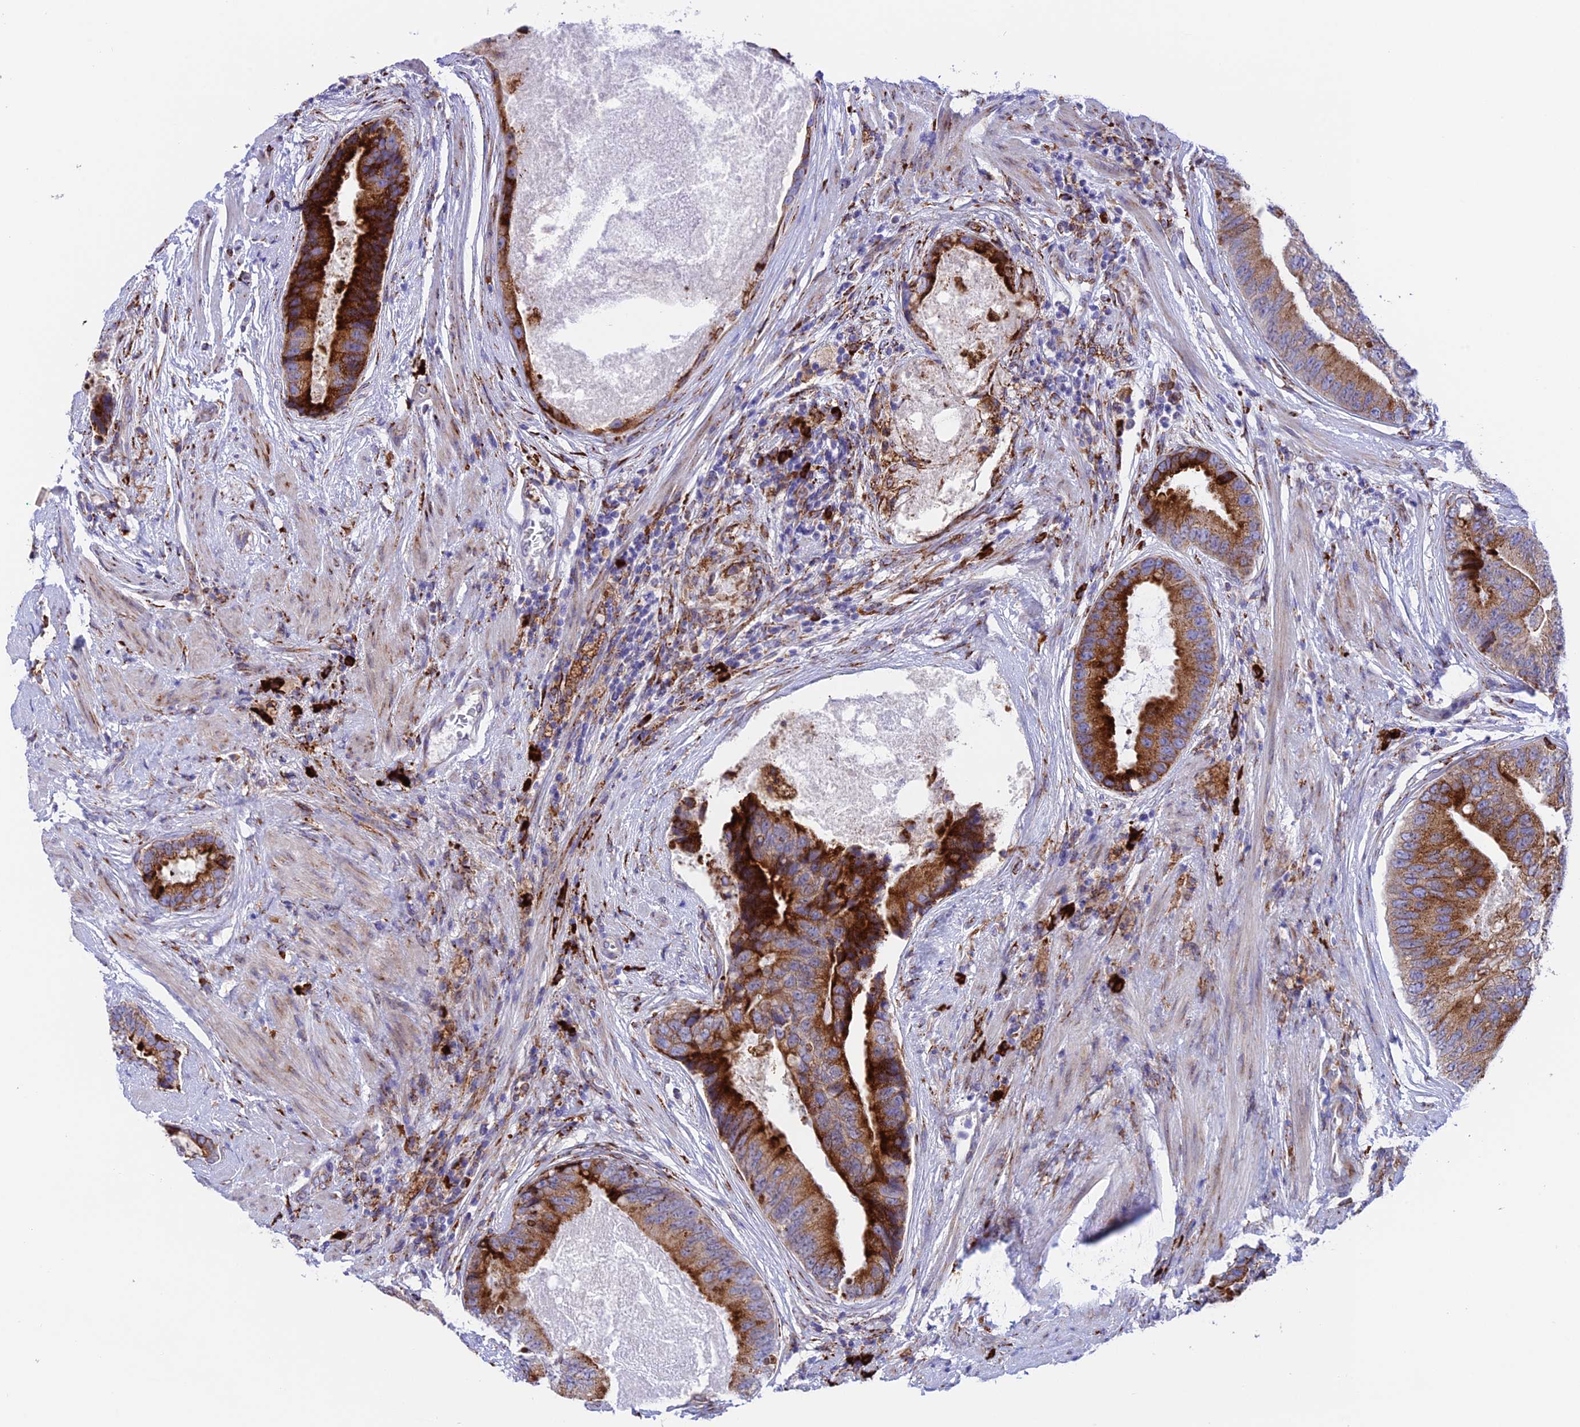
{"staining": {"intensity": "strong", "quantity": "25%-75%", "location": "cytoplasmic/membranous"}, "tissue": "prostate cancer", "cell_type": "Tumor cells", "image_type": "cancer", "snomed": [{"axis": "morphology", "description": "Adenocarcinoma, High grade"}, {"axis": "topography", "description": "Prostate"}], "caption": "High-power microscopy captured an immunohistochemistry histopathology image of prostate cancer, revealing strong cytoplasmic/membranous expression in about 25%-75% of tumor cells.", "gene": "TUBGCP6", "patient": {"sex": "male", "age": 70}}